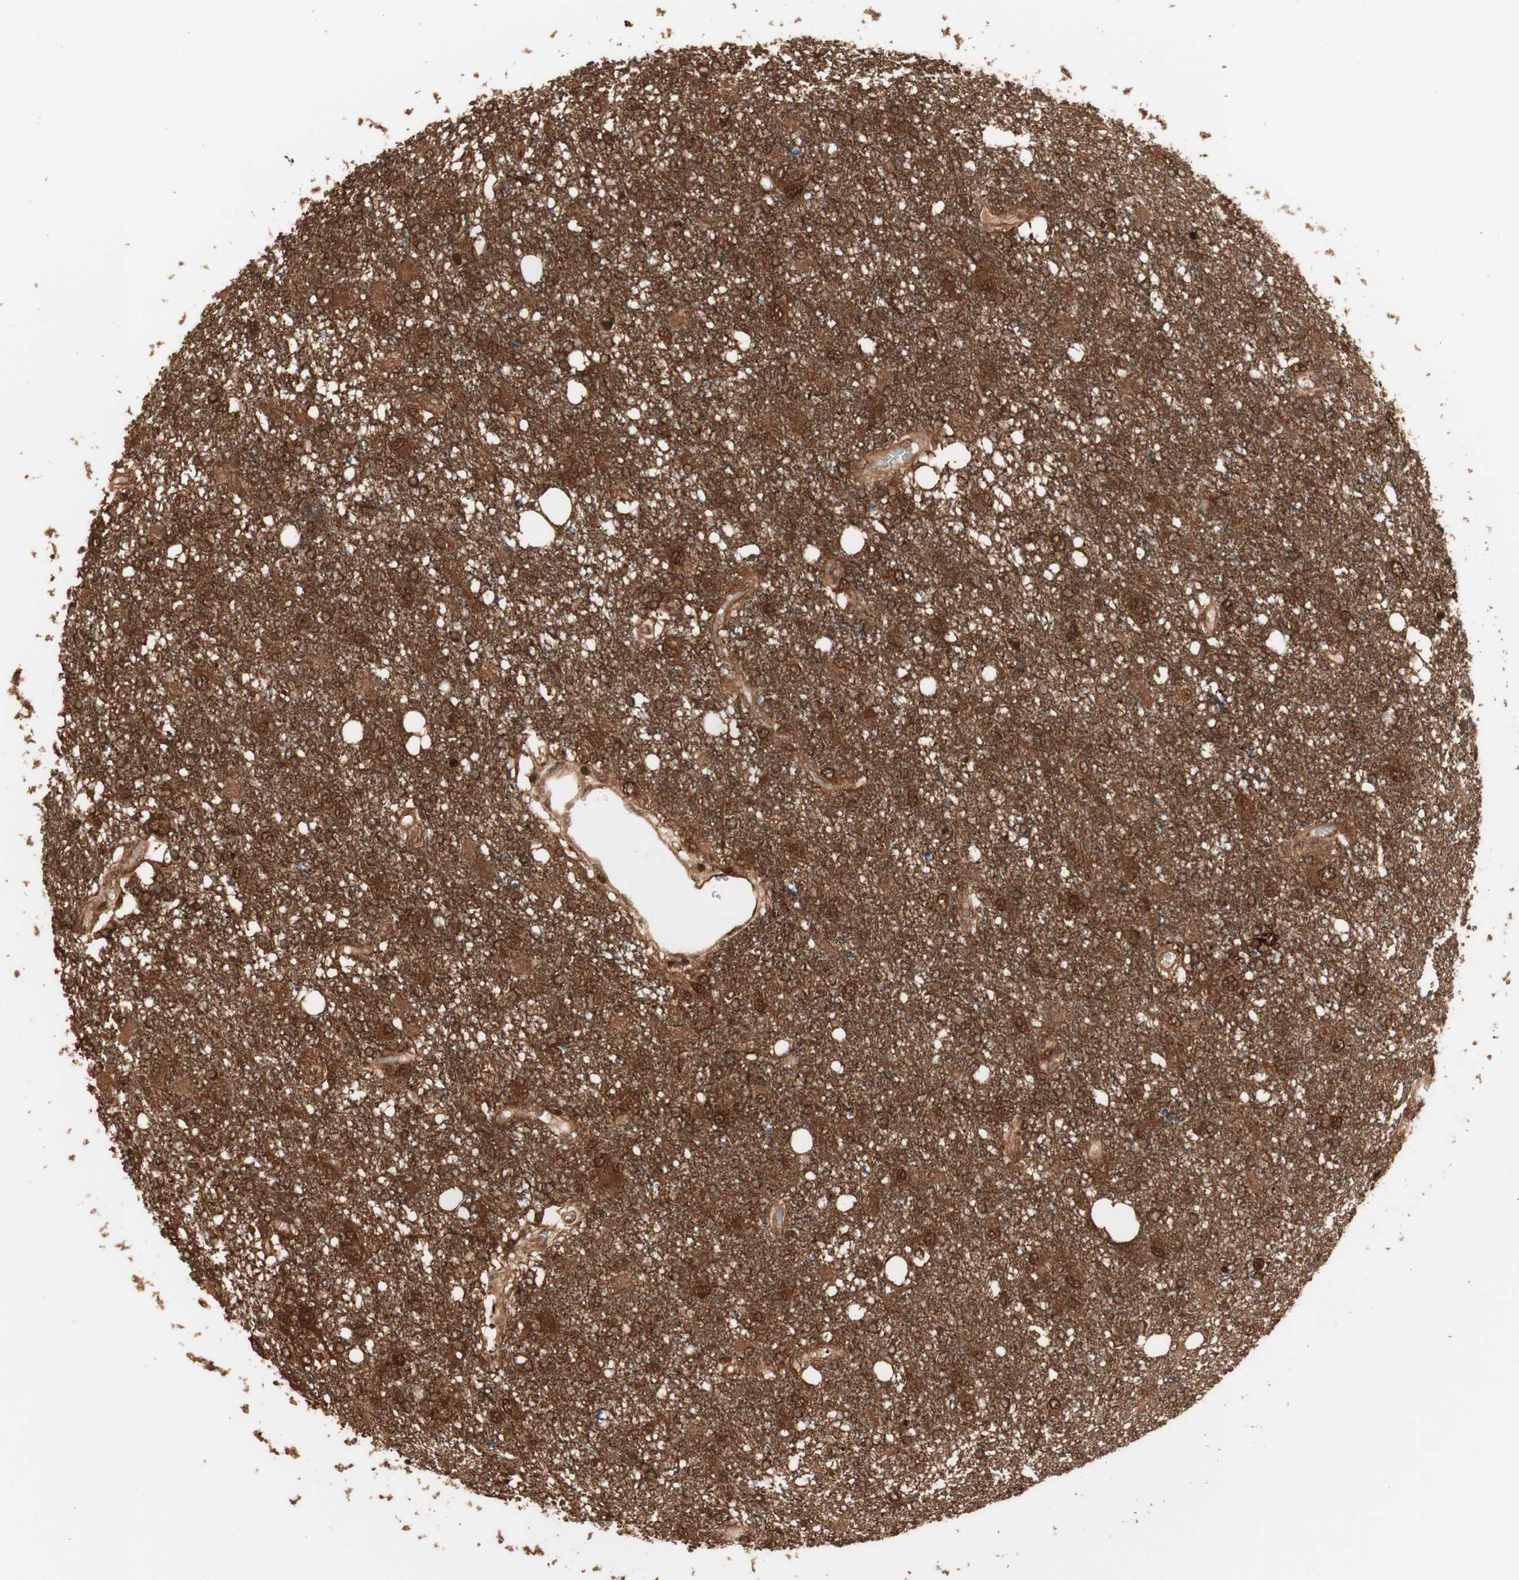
{"staining": {"intensity": "moderate", "quantity": ">75%", "location": "cytoplasmic/membranous,nuclear"}, "tissue": "glioma", "cell_type": "Tumor cells", "image_type": "cancer", "snomed": [{"axis": "morphology", "description": "Glioma, malignant, High grade"}, {"axis": "topography", "description": "Brain"}], "caption": "Glioma was stained to show a protein in brown. There is medium levels of moderate cytoplasmic/membranous and nuclear expression in about >75% of tumor cells.", "gene": "YWHAB", "patient": {"sex": "female", "age": 59}}